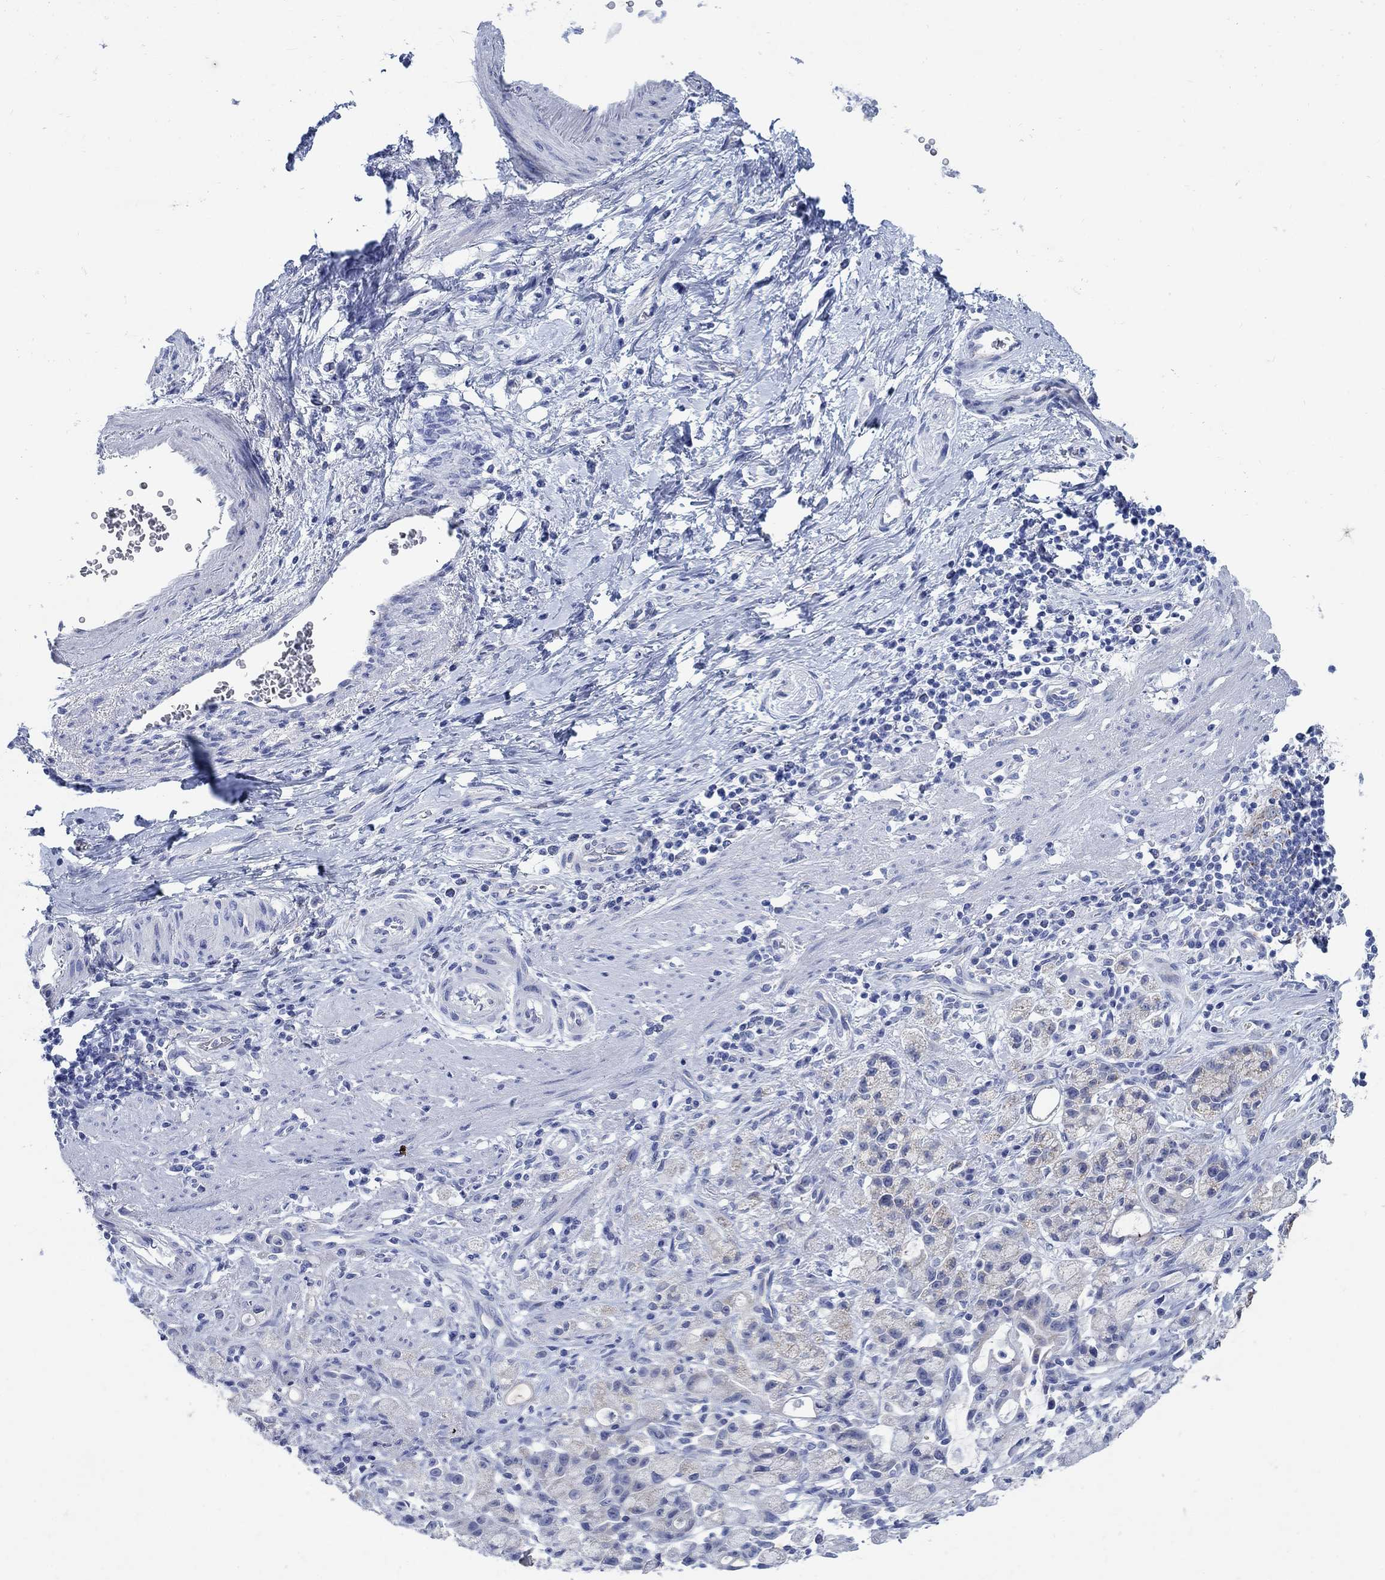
{"staining": {"intensity": "negative", "quantity": "none", "location": "none"}, "tissue": "stomach cancer", "cell_type": "Tumor cells", "image_type": "cancer", "snomed": [{"axis": "morphology", "description": "Adenocarcinoma, NOS"}, {"axis": "topography", "description": "Stomach"}], "caption": "Adenocarcinoma (stomach) stained for a protein using immunohistochemistry (IHC) demonstrates no positivity tumor cells.", "gene": "ZDHHC14", "patient": {"sex": "male", "age": 58}}